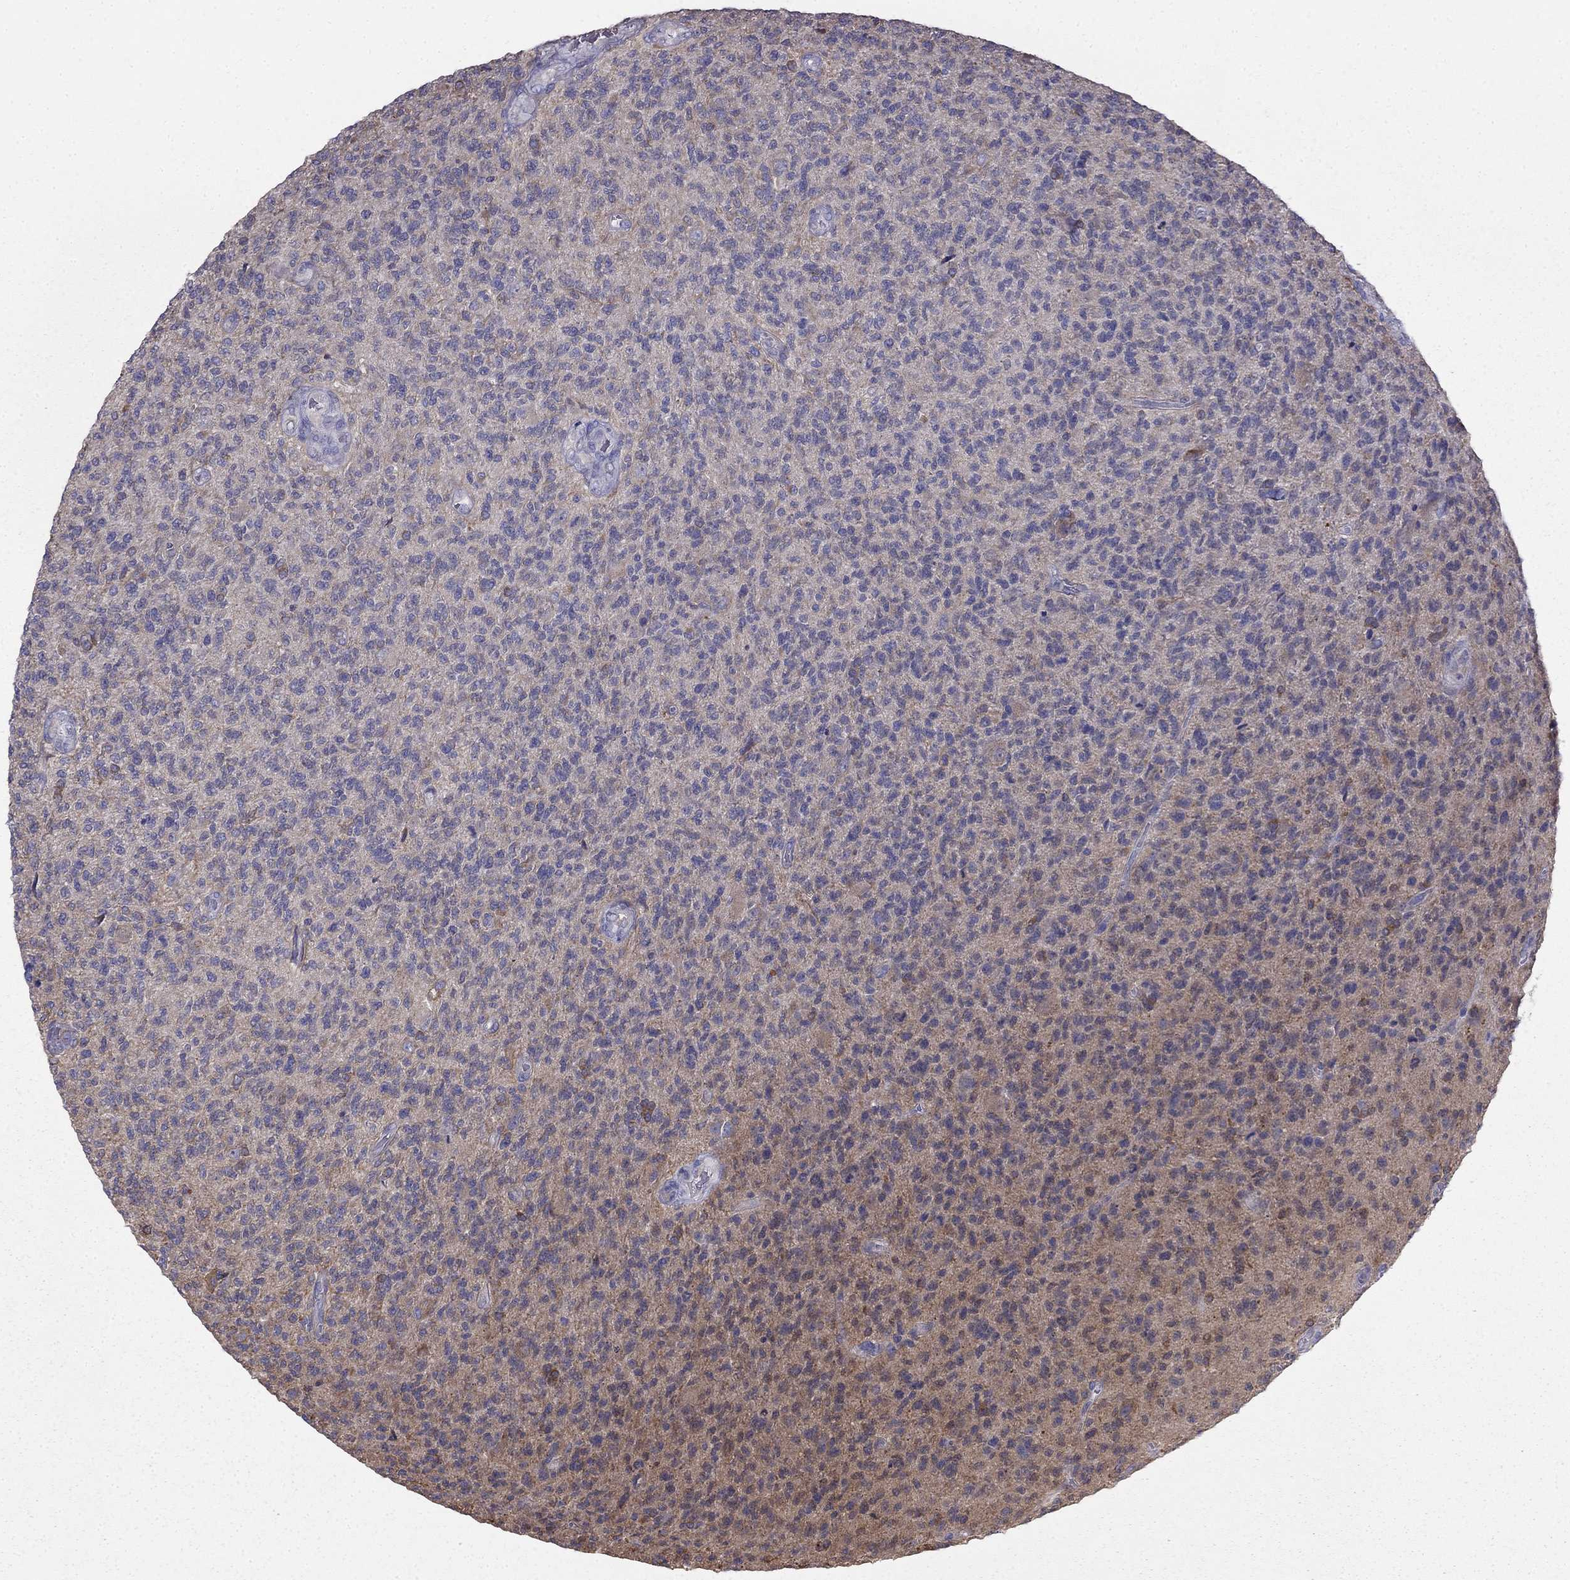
{"staining": {"intensity": "negative", "quantity": "none", "location": "none"}, "tissue": "glioma", "cell_type": "Tumor cells", "image_type": "cancer", "snomed": [{"axis": "morphology", "description": "Glioma, malignant, High grade"}, {"axis": "topography", "description": "Brain"}], "caption": "A high-resolution histopathology image shows immunohistochemistry (IHC) staining of glioma, which exhibits no significant staining in tumor cells.", "gene": "LONRF2", "patient": {"sex": "male", "age": 56}}